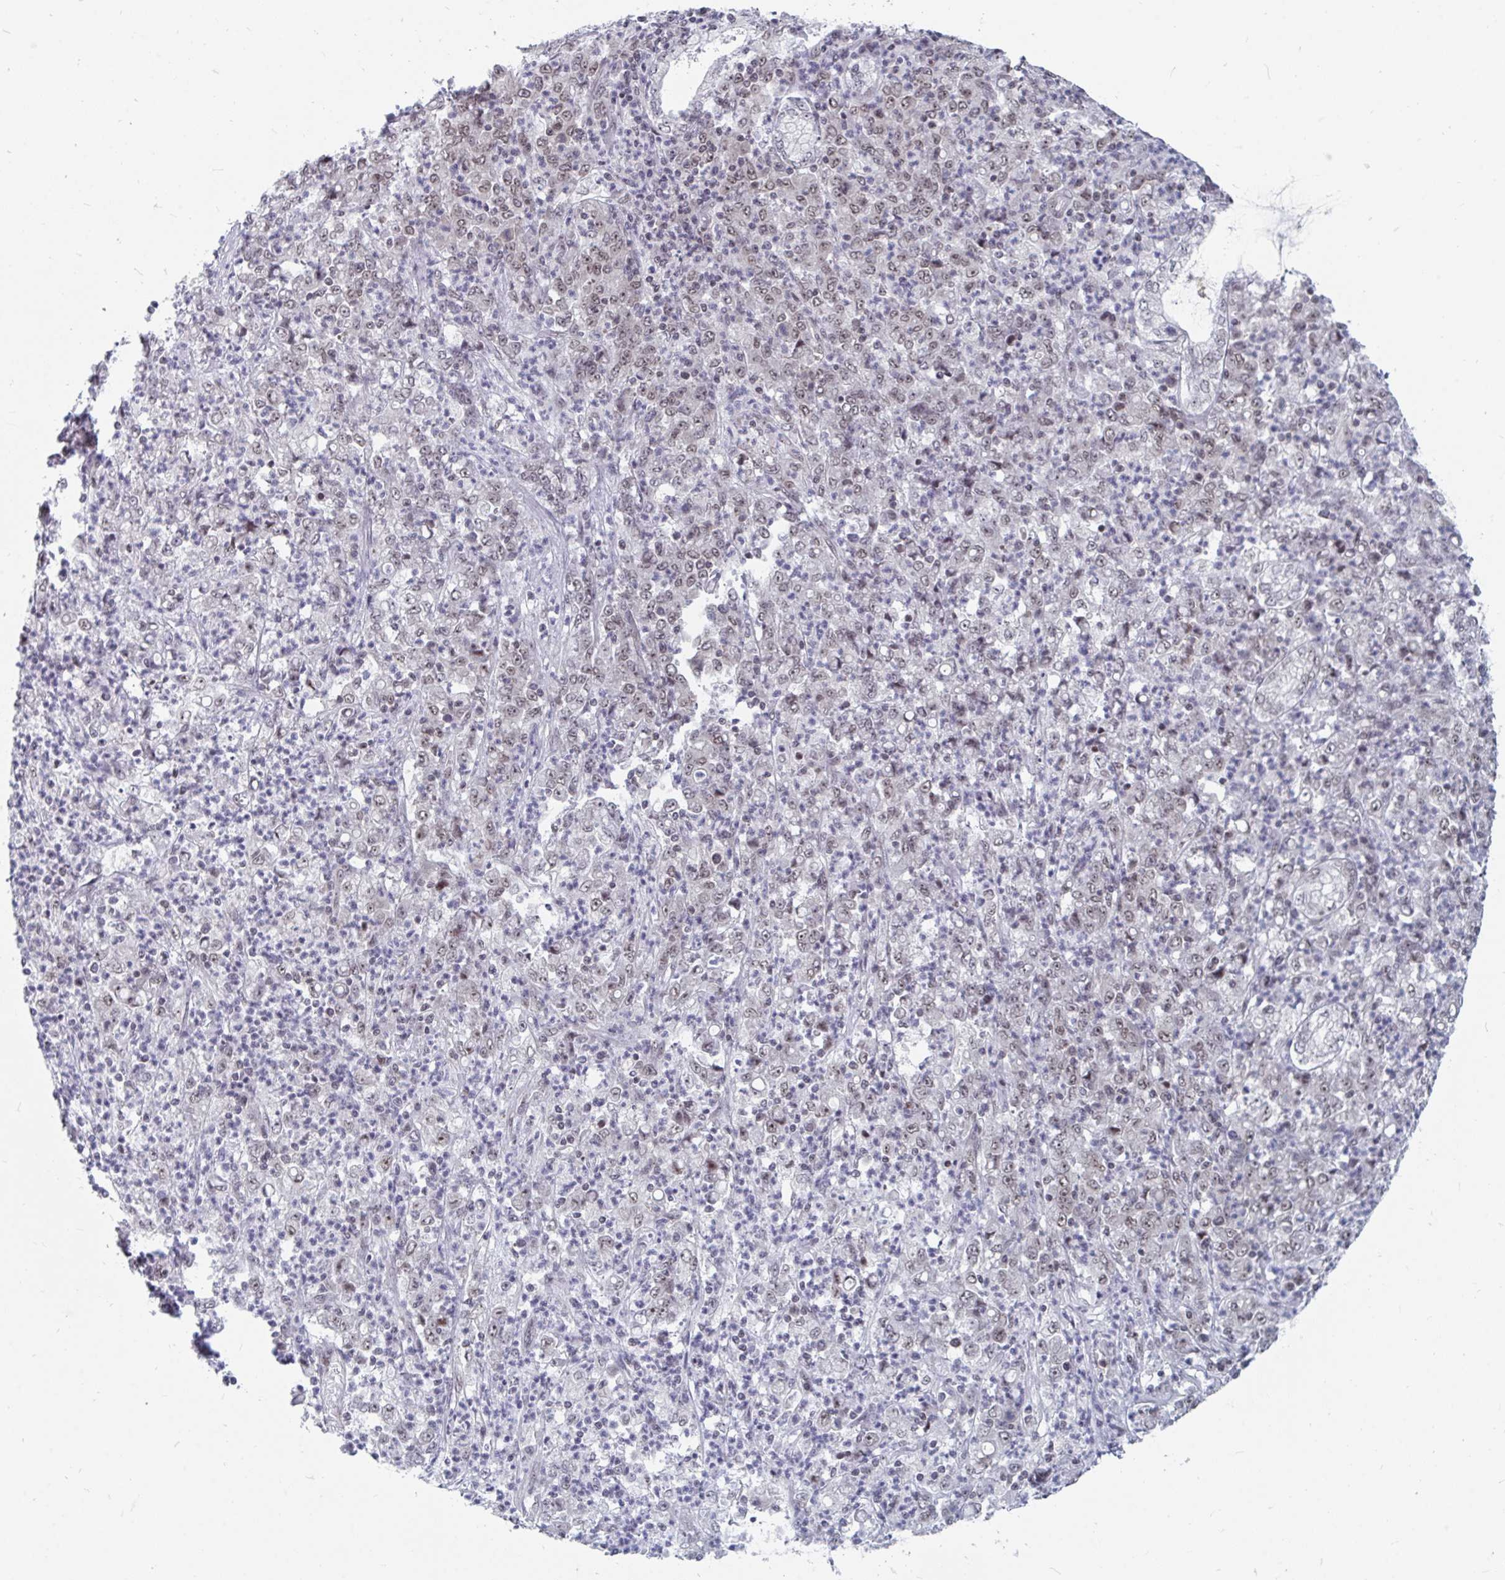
{"staining": {"intensity": "weak", "quantity": "25%-75%", "location": "nuclear"}, "tissue": "stomach cancer", "cell_type": "Tumor cells", "image_type": "cancer", "snomed": [{"axis": "morphology", "description": "Adenocarcinoma, NOS"}, {"axis": "topography", "description": "Stomach, lower"}], "caption": "There is low levels of weak nuclear expression in tumor cells of stomach cancer (adenocarcinoma), as demonstrated by immunohistochemical staining (brown color).", "gene": "TRIP12", "patient": {"sex": "female", "age": 71}}